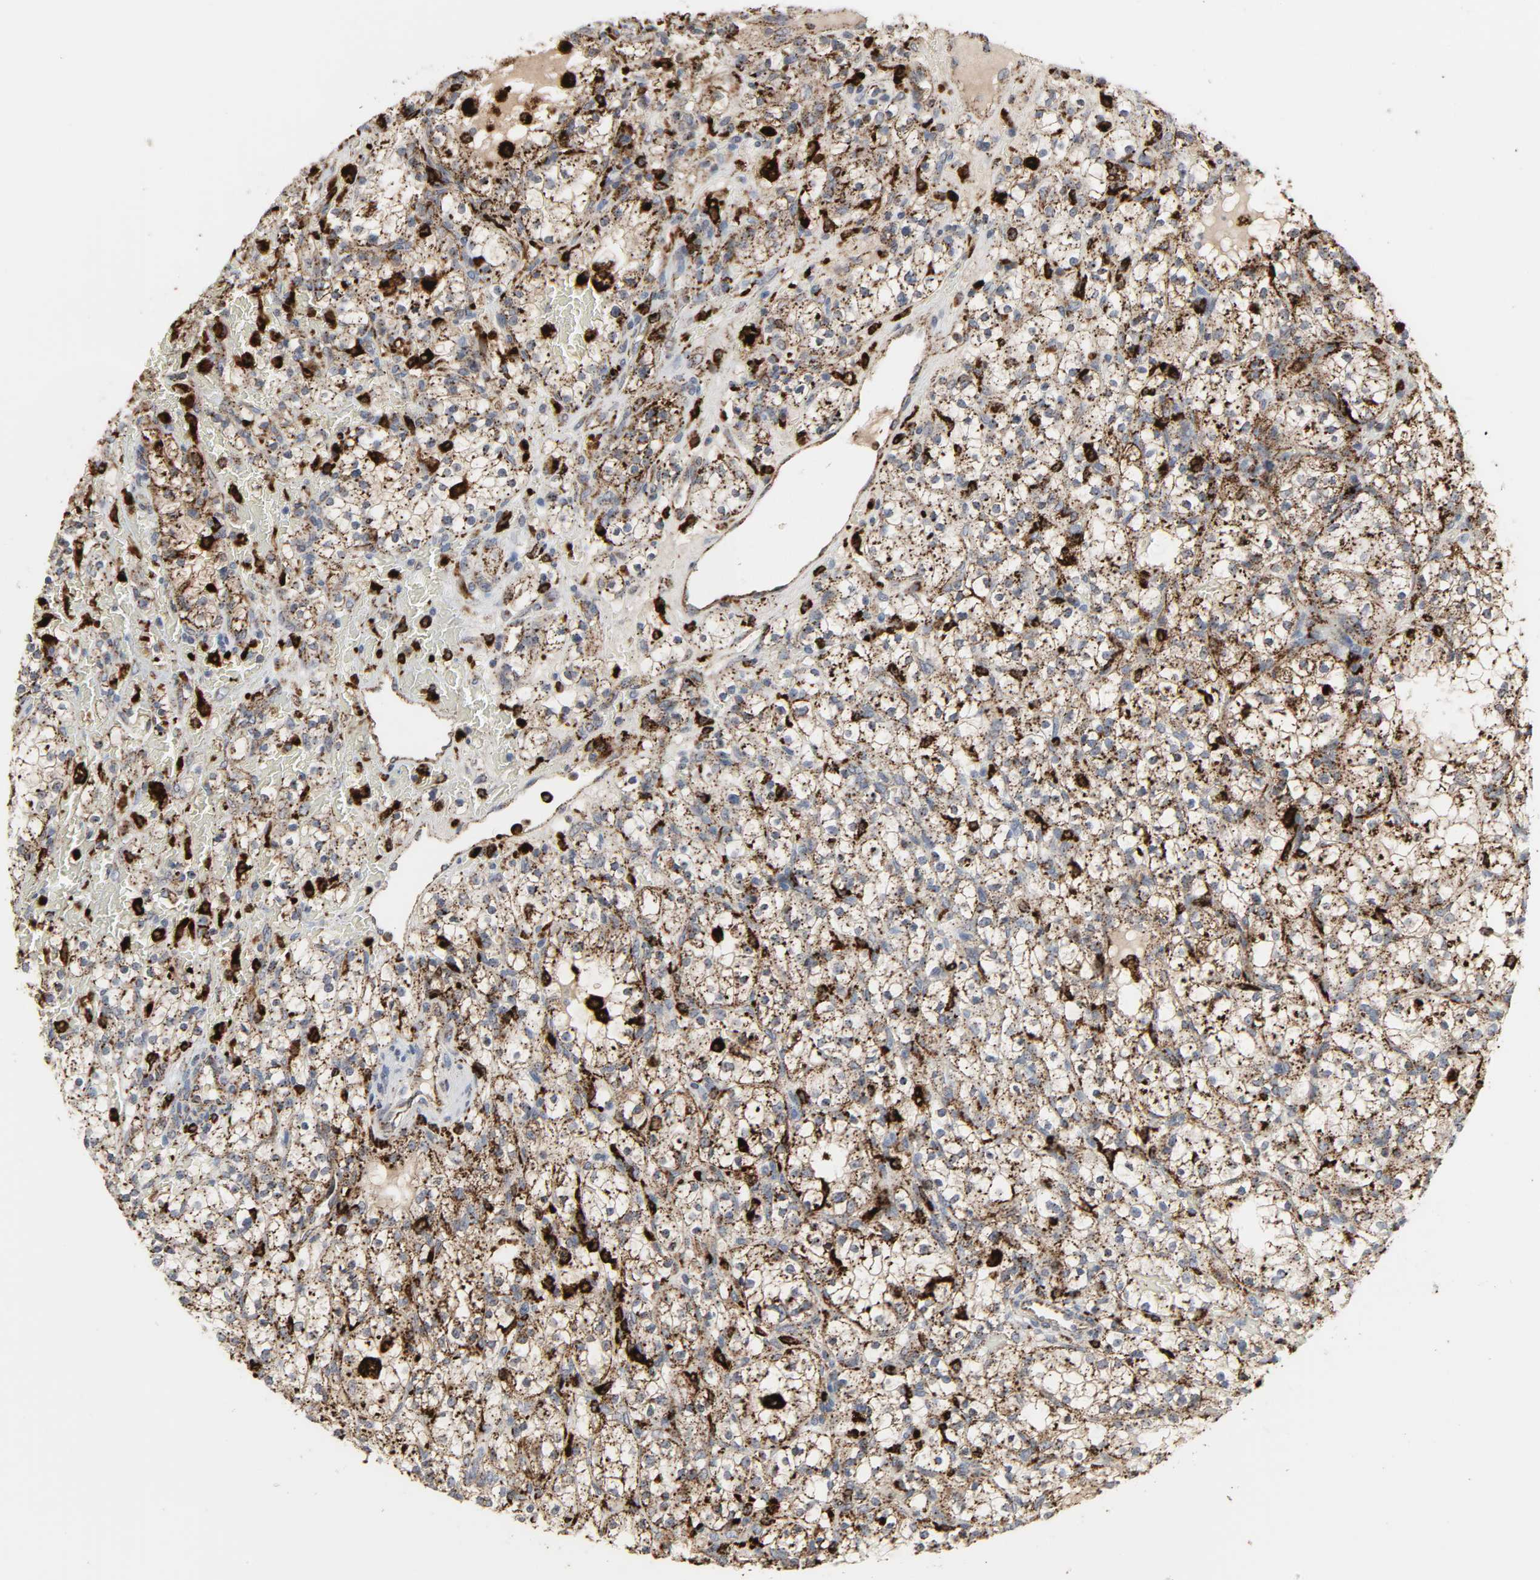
{"staining": {"intensity": "strong", "quantity": ">75%", "location": "cytoplasmic/membranous"}, "tissue": "renal cancer", "cell_type": "Tumor cells", "image_type": "cancer", "snomed": [{"axis": "morphology", "description": "Normal tissue, NOS"}, {"axis": "morphology", "description": "Adenocarcinoma, NOS"}, {"axis": "topography", "description": "Kidney"}], "caption": "An image of human renal cancer (adenocarcinoma) stained for a protein demonstrates strong cytoplasmic/membranous brown staining in tumor cells.", "gene": "PSAP", "patient": {"sex": "female", "age": 55}}